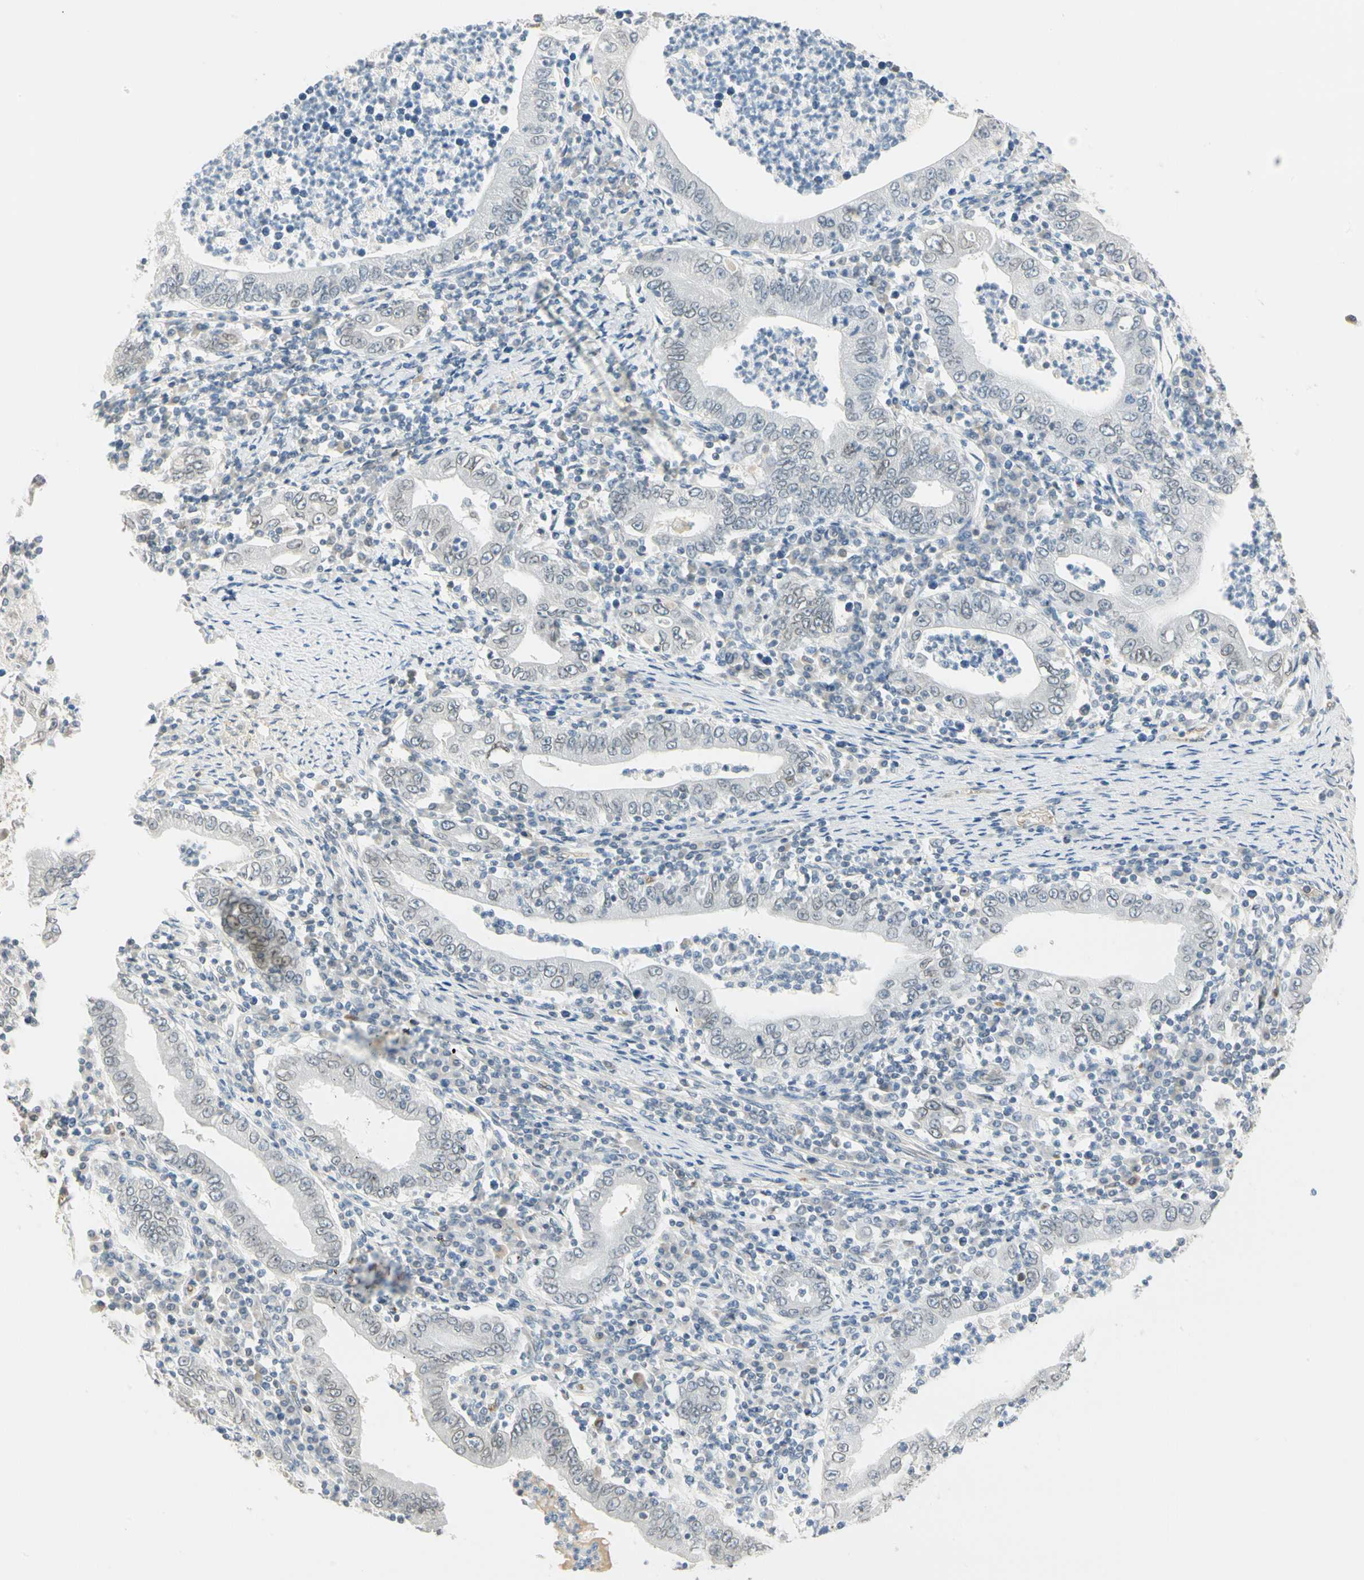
{"staining": {"intensity": "negative", "quantity": "none", "location": "none"}, "tissue": "stomach cancer", "cell_type": "Tumor cells", "image_type": "cancer", "snomed": [{"axis": "morphology", "description": "Normal tissue, NOS"}, {"axis": "morphology", "description": "Adenocarcinoma, NOS"}, {"axis": "topography", "description": "Esophagus"}, {"axis": "topography", "description": "Stomach, upper"}, {"axis": "topography", "description": "Peripheral nerve tissue"}], "caption": "IHC of stomach cancer (adenocarcinoma) exhibits no expression in tumor cells.", "gene": "BCAN", "patient": {"sex": "male", "age": 62}}